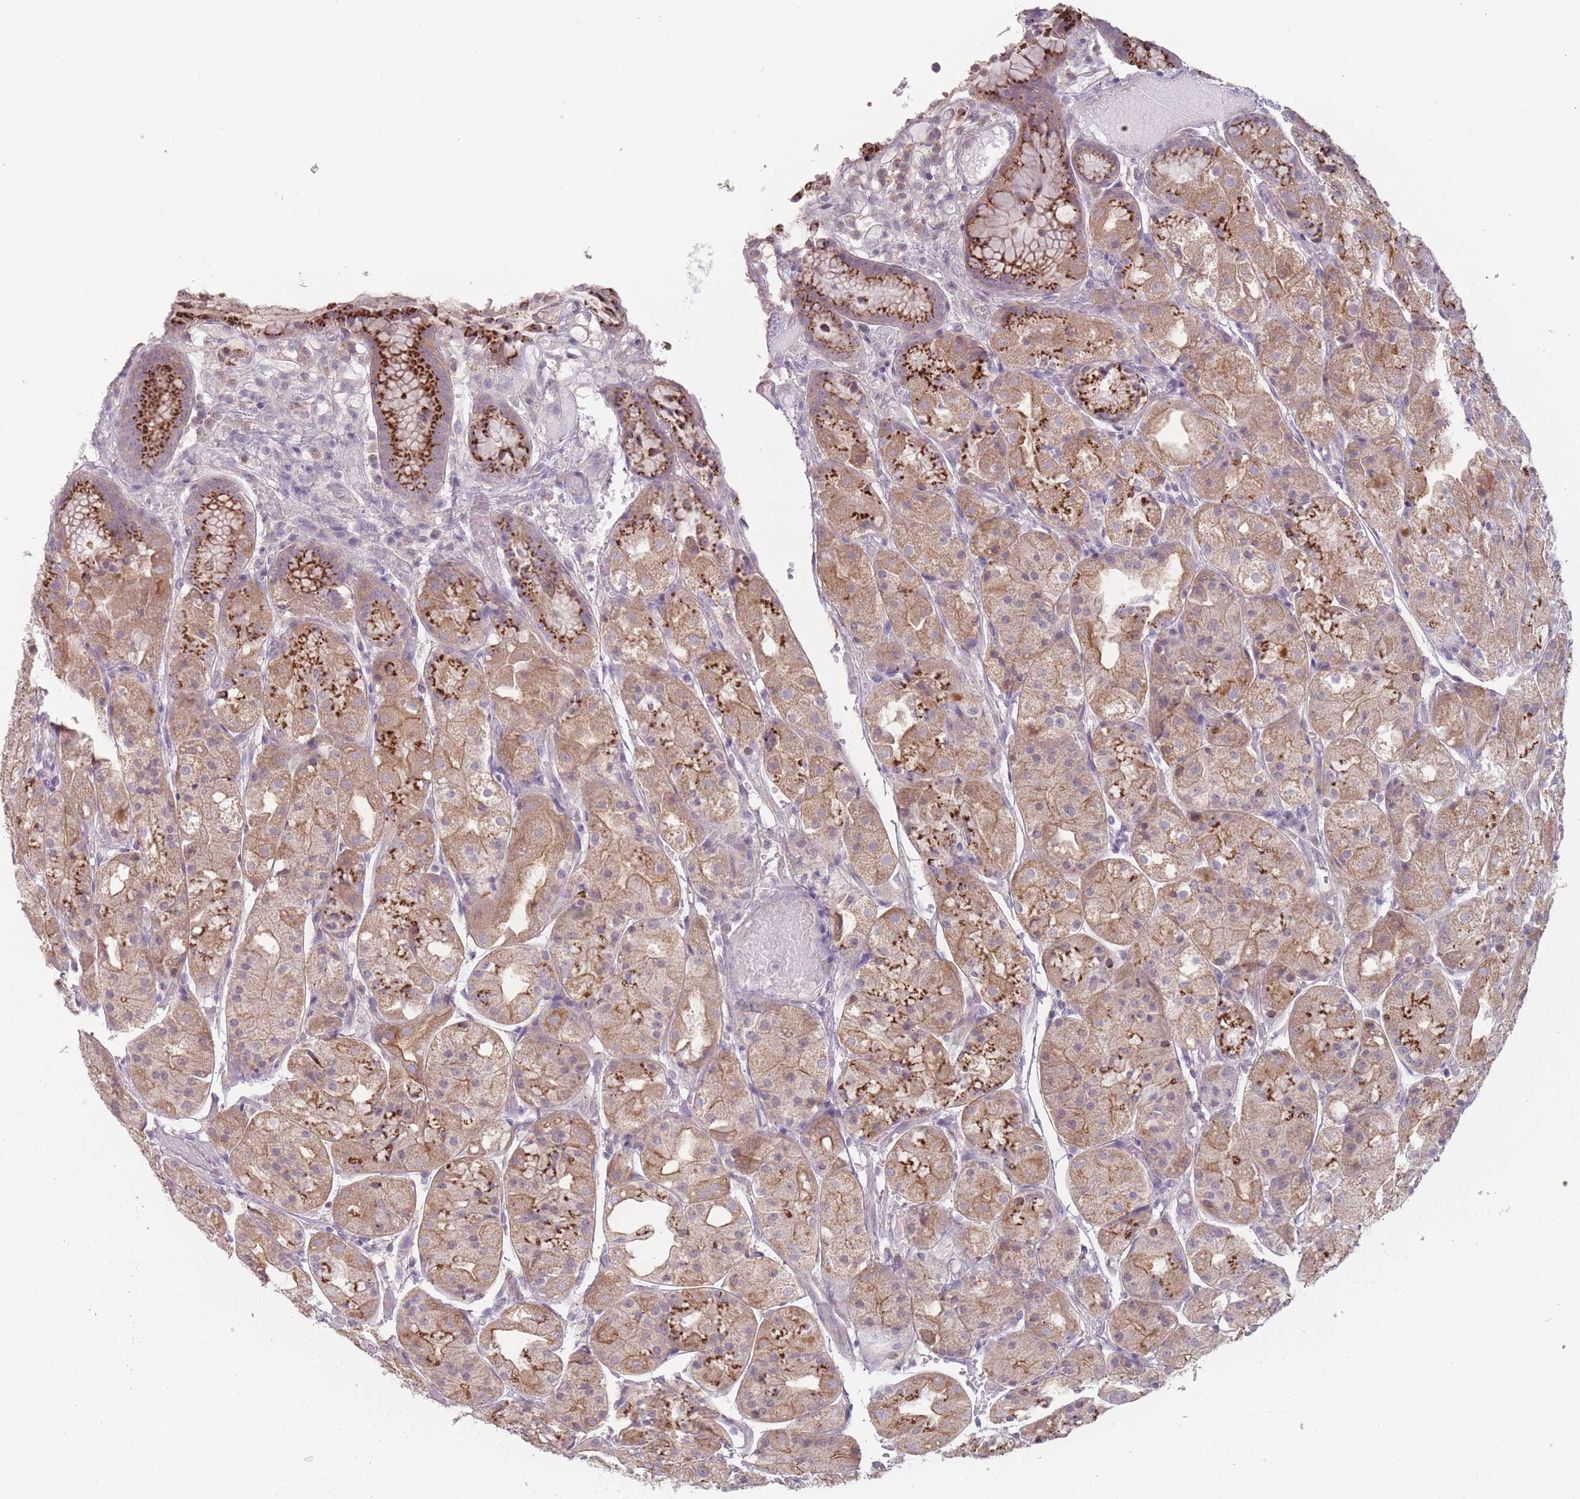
{"staining": {"intensity": "strong", "quantity": ">75%", "location": "cytoplasmic/membranous"}, "tissue": "stomach", "cell_type": "Glandular cells", "image_type": "normal", "snomed": [{"axis": "morphology", "description": "Normal tissue, NOS"}, {"axis": "topography", "description": "Stomach, upper"}], "caption": "An IHC photomicrograph of unremarkable tissue is shown. Protein staining in brown labels strong cytoplasmic/membranous positivity in stomach within glandular cells.", "gene": "AKAIN1", "patient": {"sex": "male", "age": 72}}